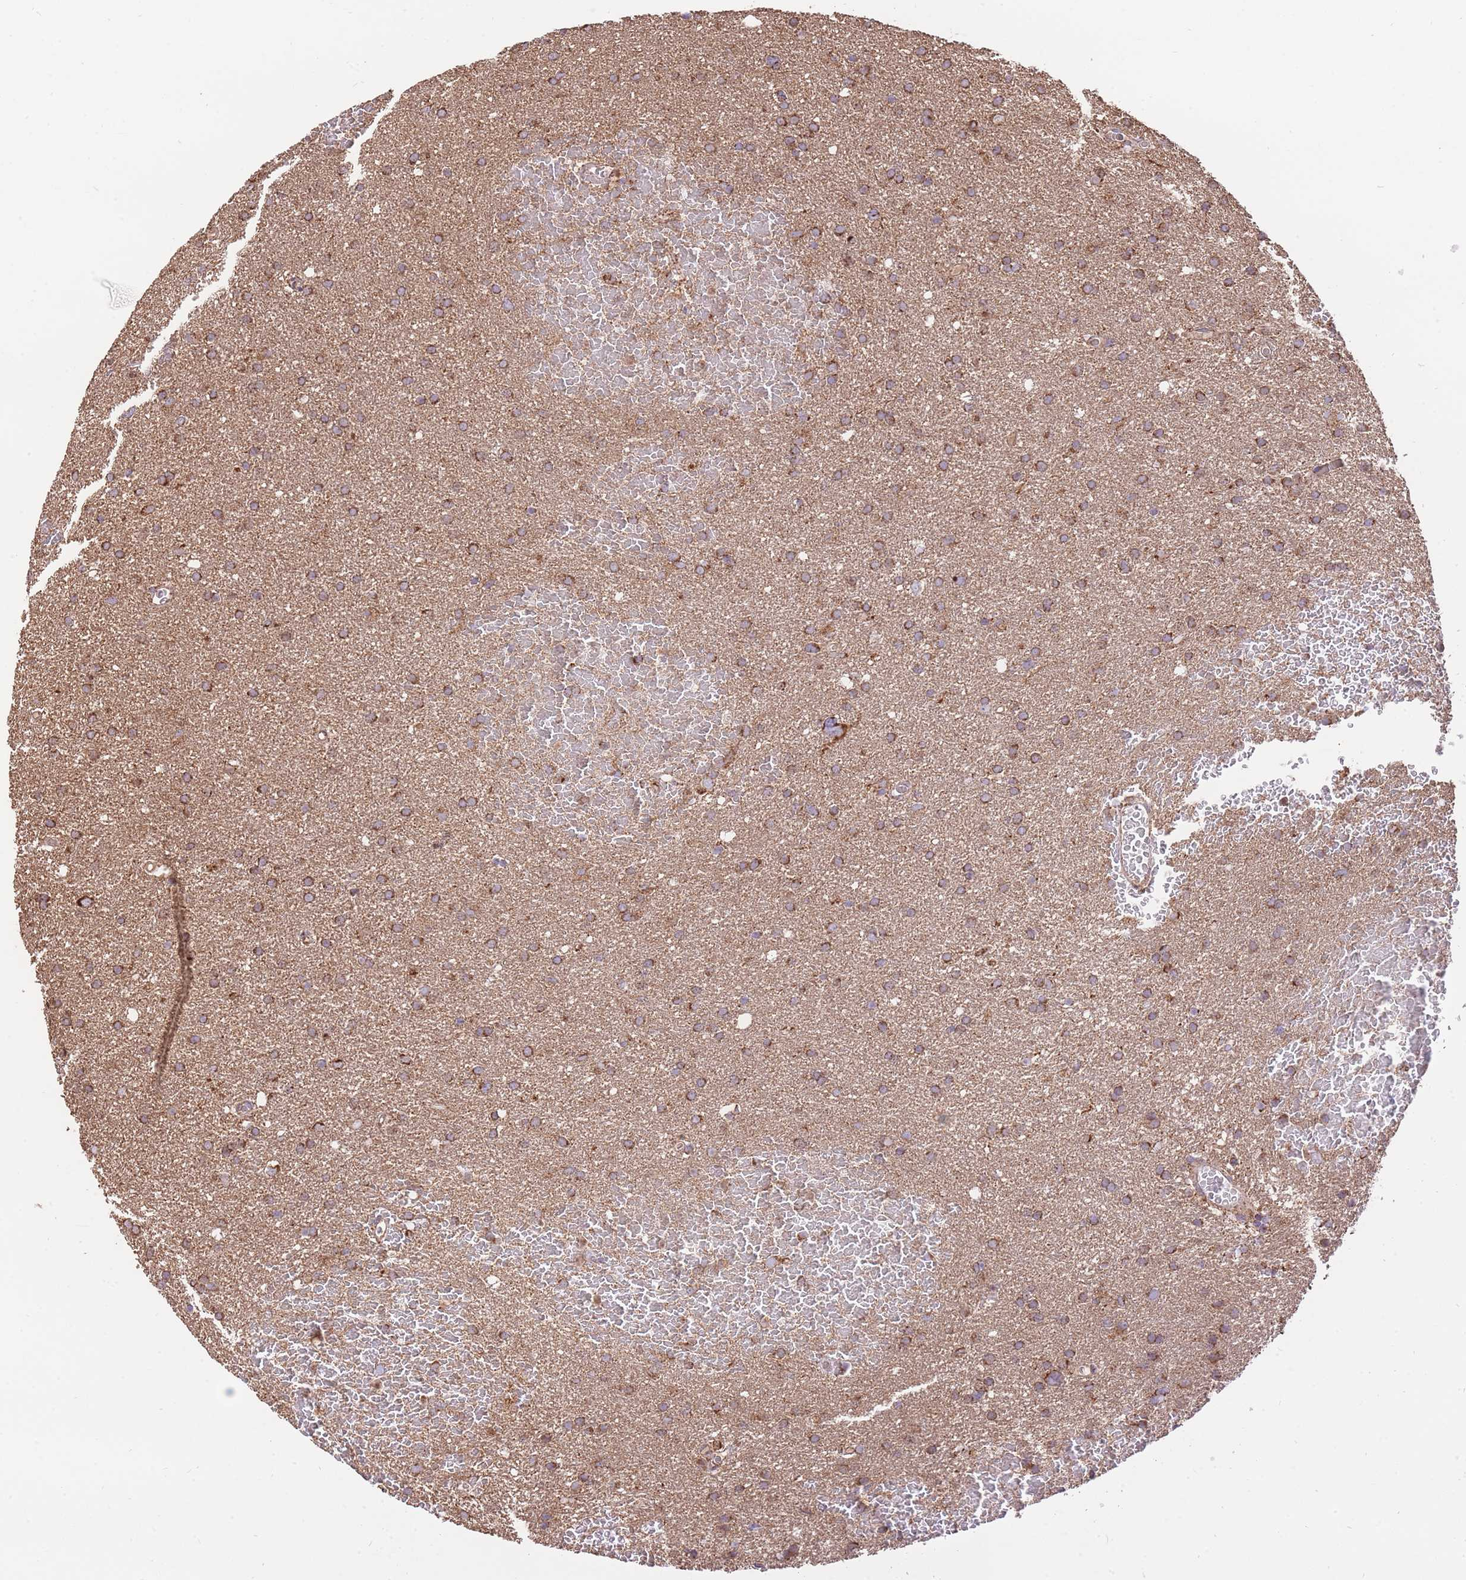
{"staining": {"intensity": "moderate", "quantity": ">75%", "location": "cytoplasmic/membranous"}, "tissue": "glioma", "cell_type": "Tumor cells", "image_type": "cancer", "snomed": [{"axis": "morphology", "description": "Glioma, malignant, High grade"}, {"axis": "topography", "description": "Cerebral cortex"}], "caption": "Protein analysis of high-grade glioma (malignant) tissue exhibits moderate cytoplasmic/membranous expression in about >75% of tumor cells. Immunohistochemistry (ihc) stains the protein of interest in brown and the nuclei are stained blue.", "gene": "PREP", "patient": {"sex": "female", "age": 36}}